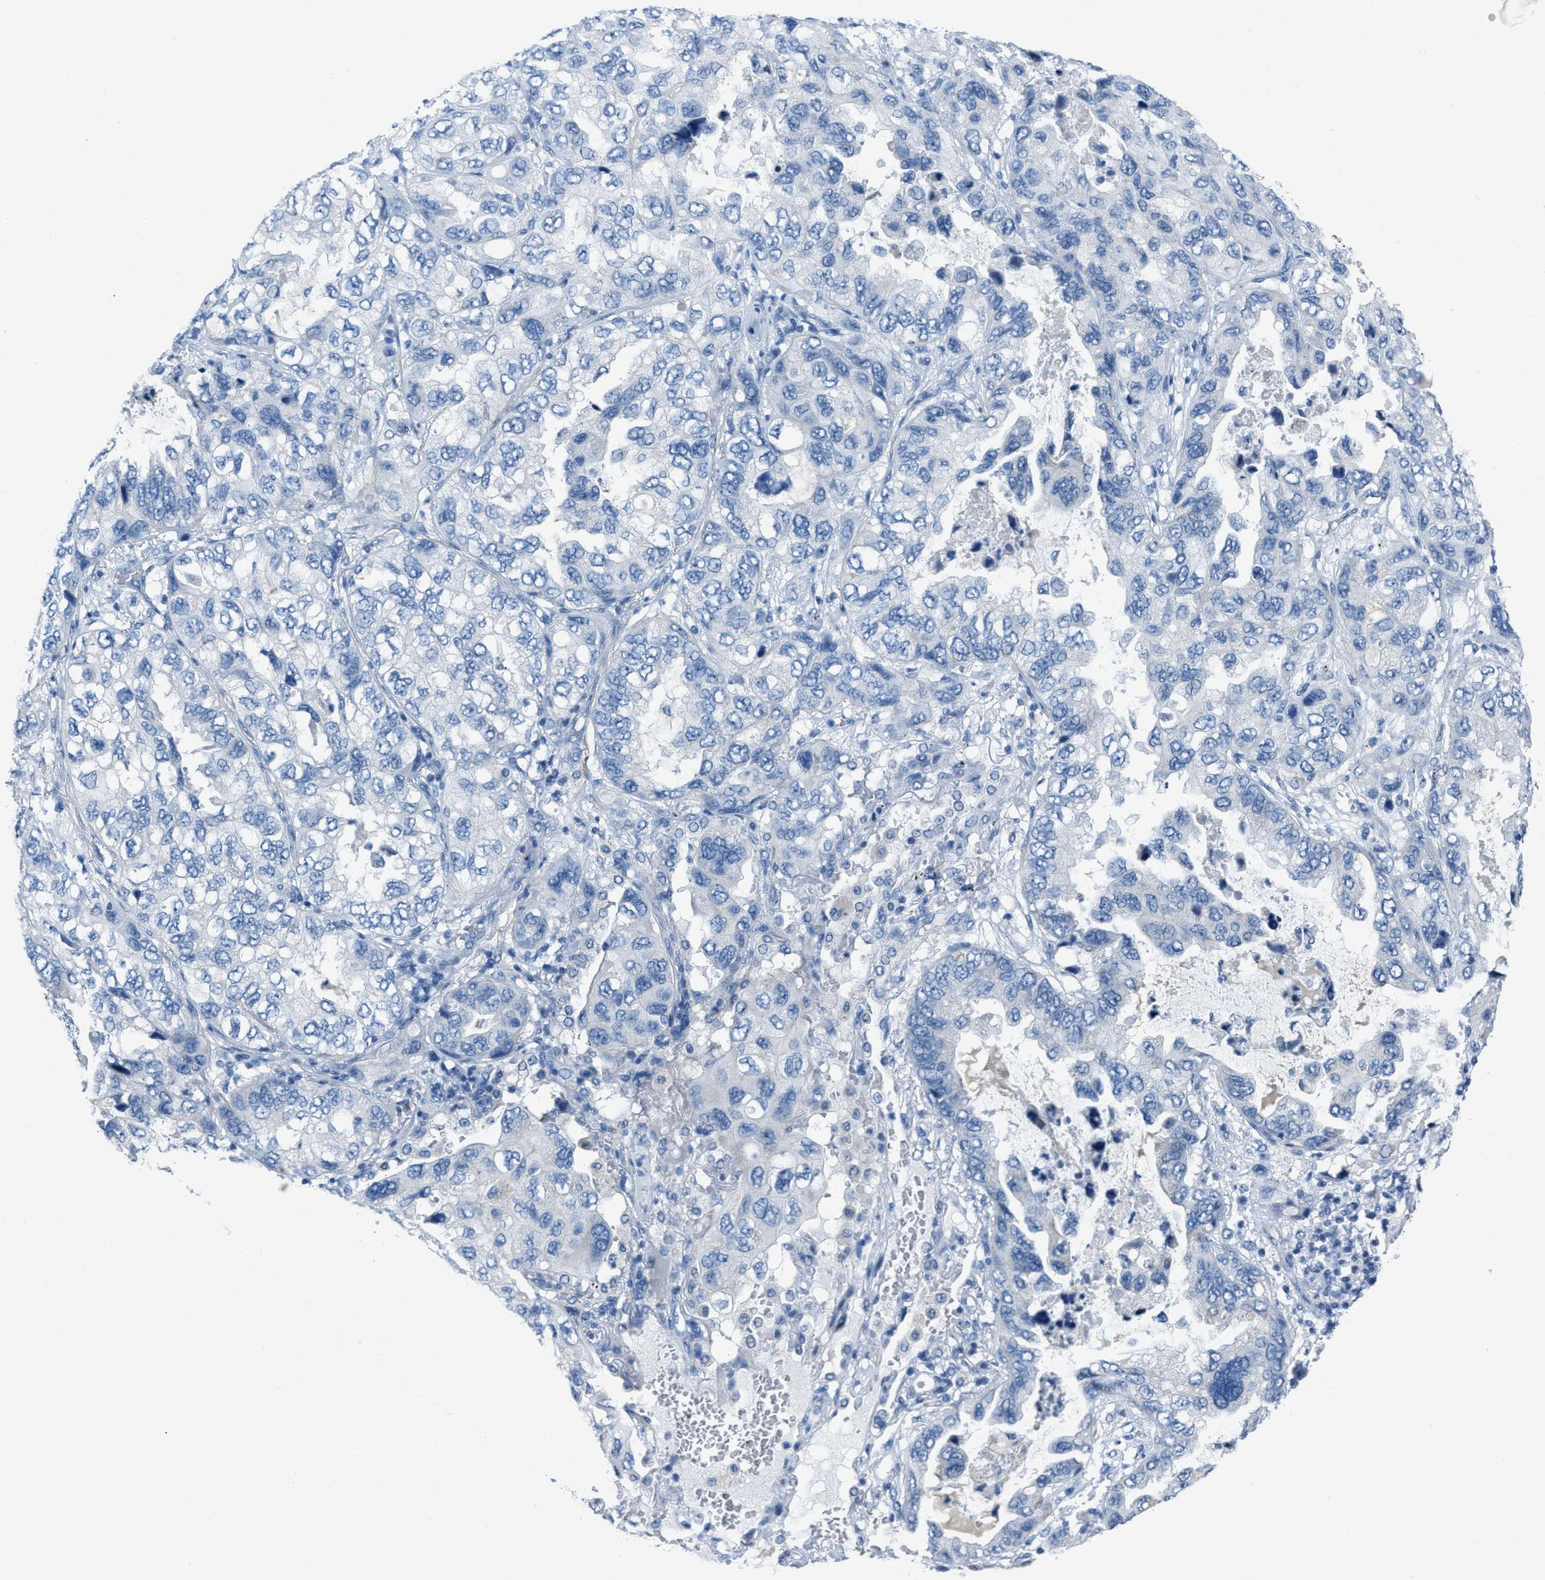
{"staining": {"intensity": "negative", "quantity": "none", "location": "none"}, "tissue": "lung cancer", "cell_type": "Tumor cells", "image_type": "cancer", "snomed": [{"axis": "morphology", "description": "Squamous cell carcinoma, NOS"}, {"axis": "topography", "description": "Lung"}], "caption": "Lung cancer (squamous cell carcinoma) was stained to show a protein in brown. There is no significant staining in tumor cells. The staining was performed using DAB (3,3'-diaminobenzidine) to visualize the protein expression in brown, while the nuclei were stained in blue with hematoxylin (Magnification: 20x).", "gene": "SPATC1L", "patient": {"sex": "female", "age": 73}}